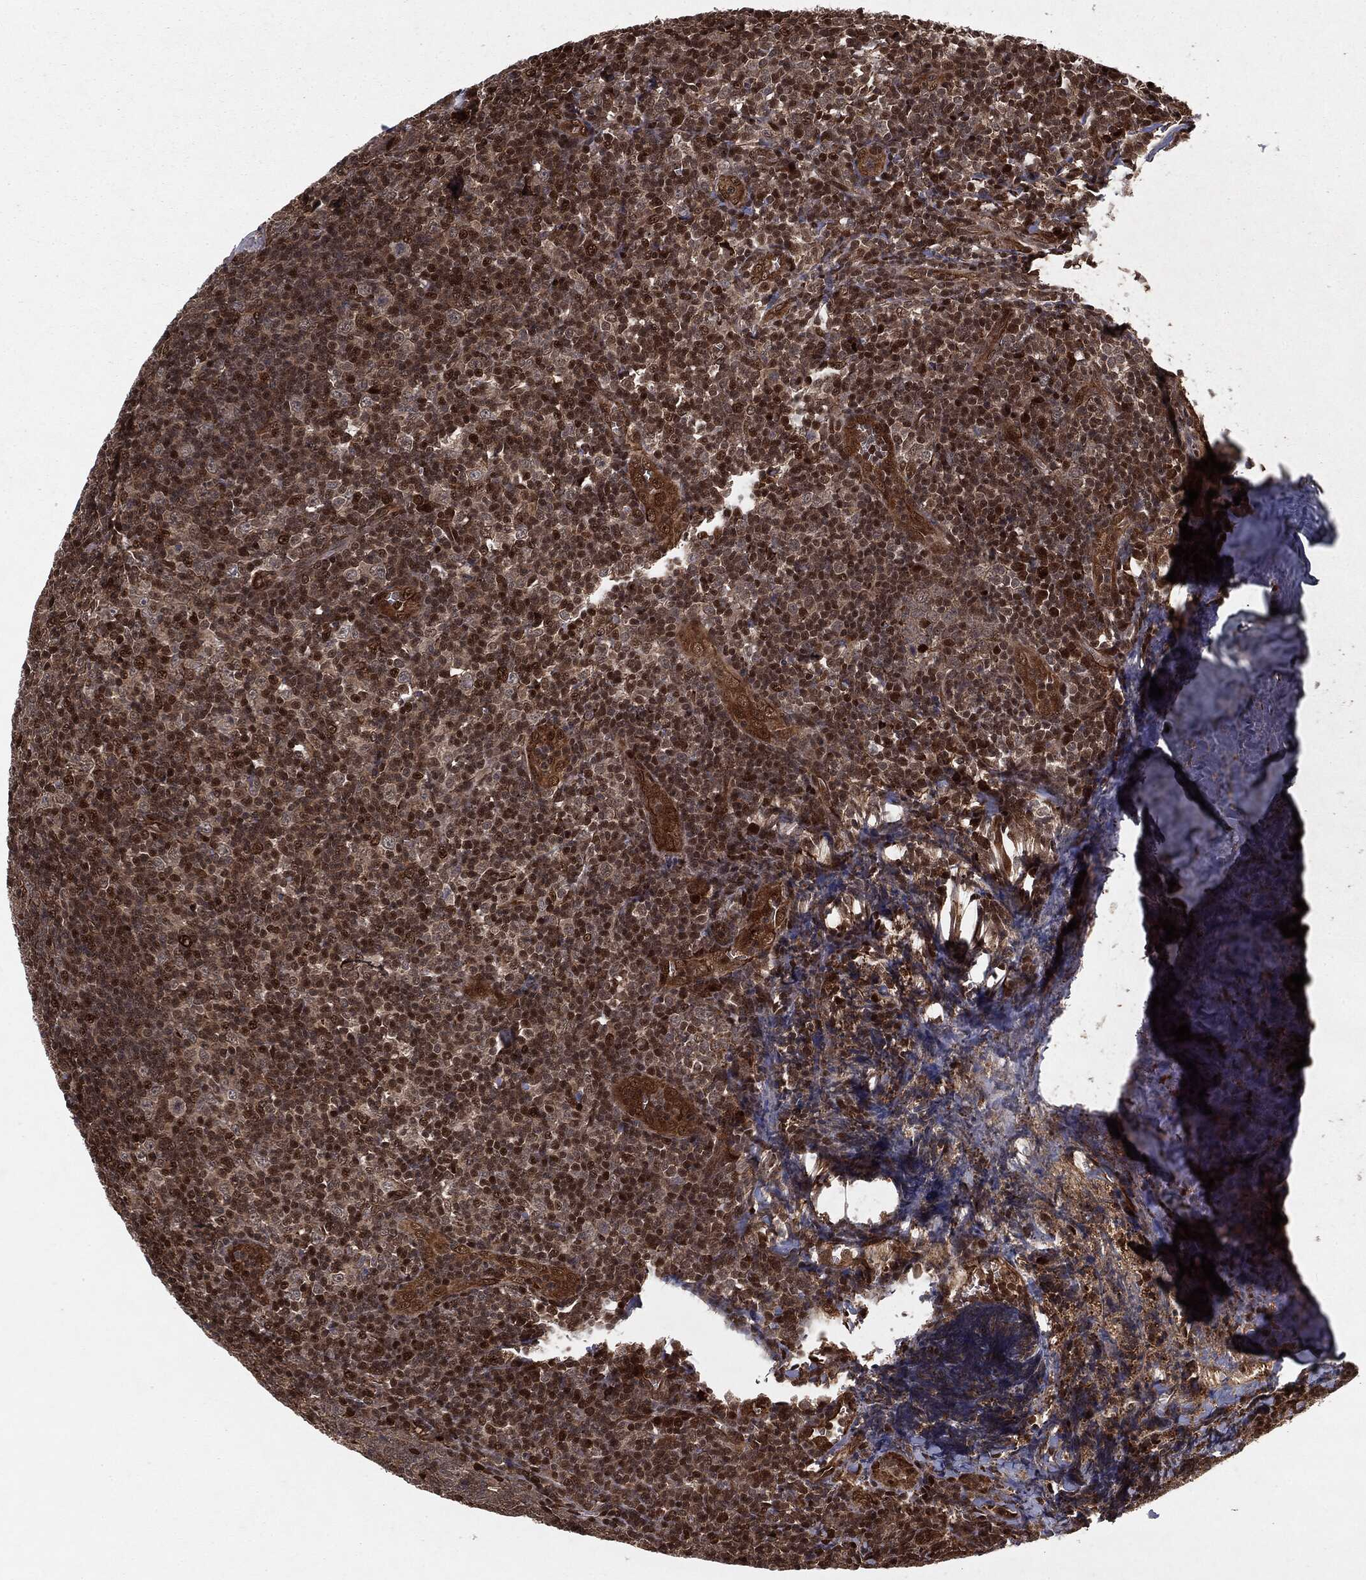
{"staining": {"intensity": "strong", "quantity": "<25%", "location": "nuclear"}, "tissue": "tonsil", "cell_type": "Germinal center cells", "image_type": "normal", "snomed": [{"axis": "morphology", "description": "Normal tissue, NOS"}, {"axis": "topography", "description": "Tonsil"}], "caption": "About <25% of germinal center cells in normal human tonsil display strong nuclear protein positivity as visualized by brown immunohistochemical staining.", "gene": "RANBP9", "patient": {"sex": "male", "age": 20}}